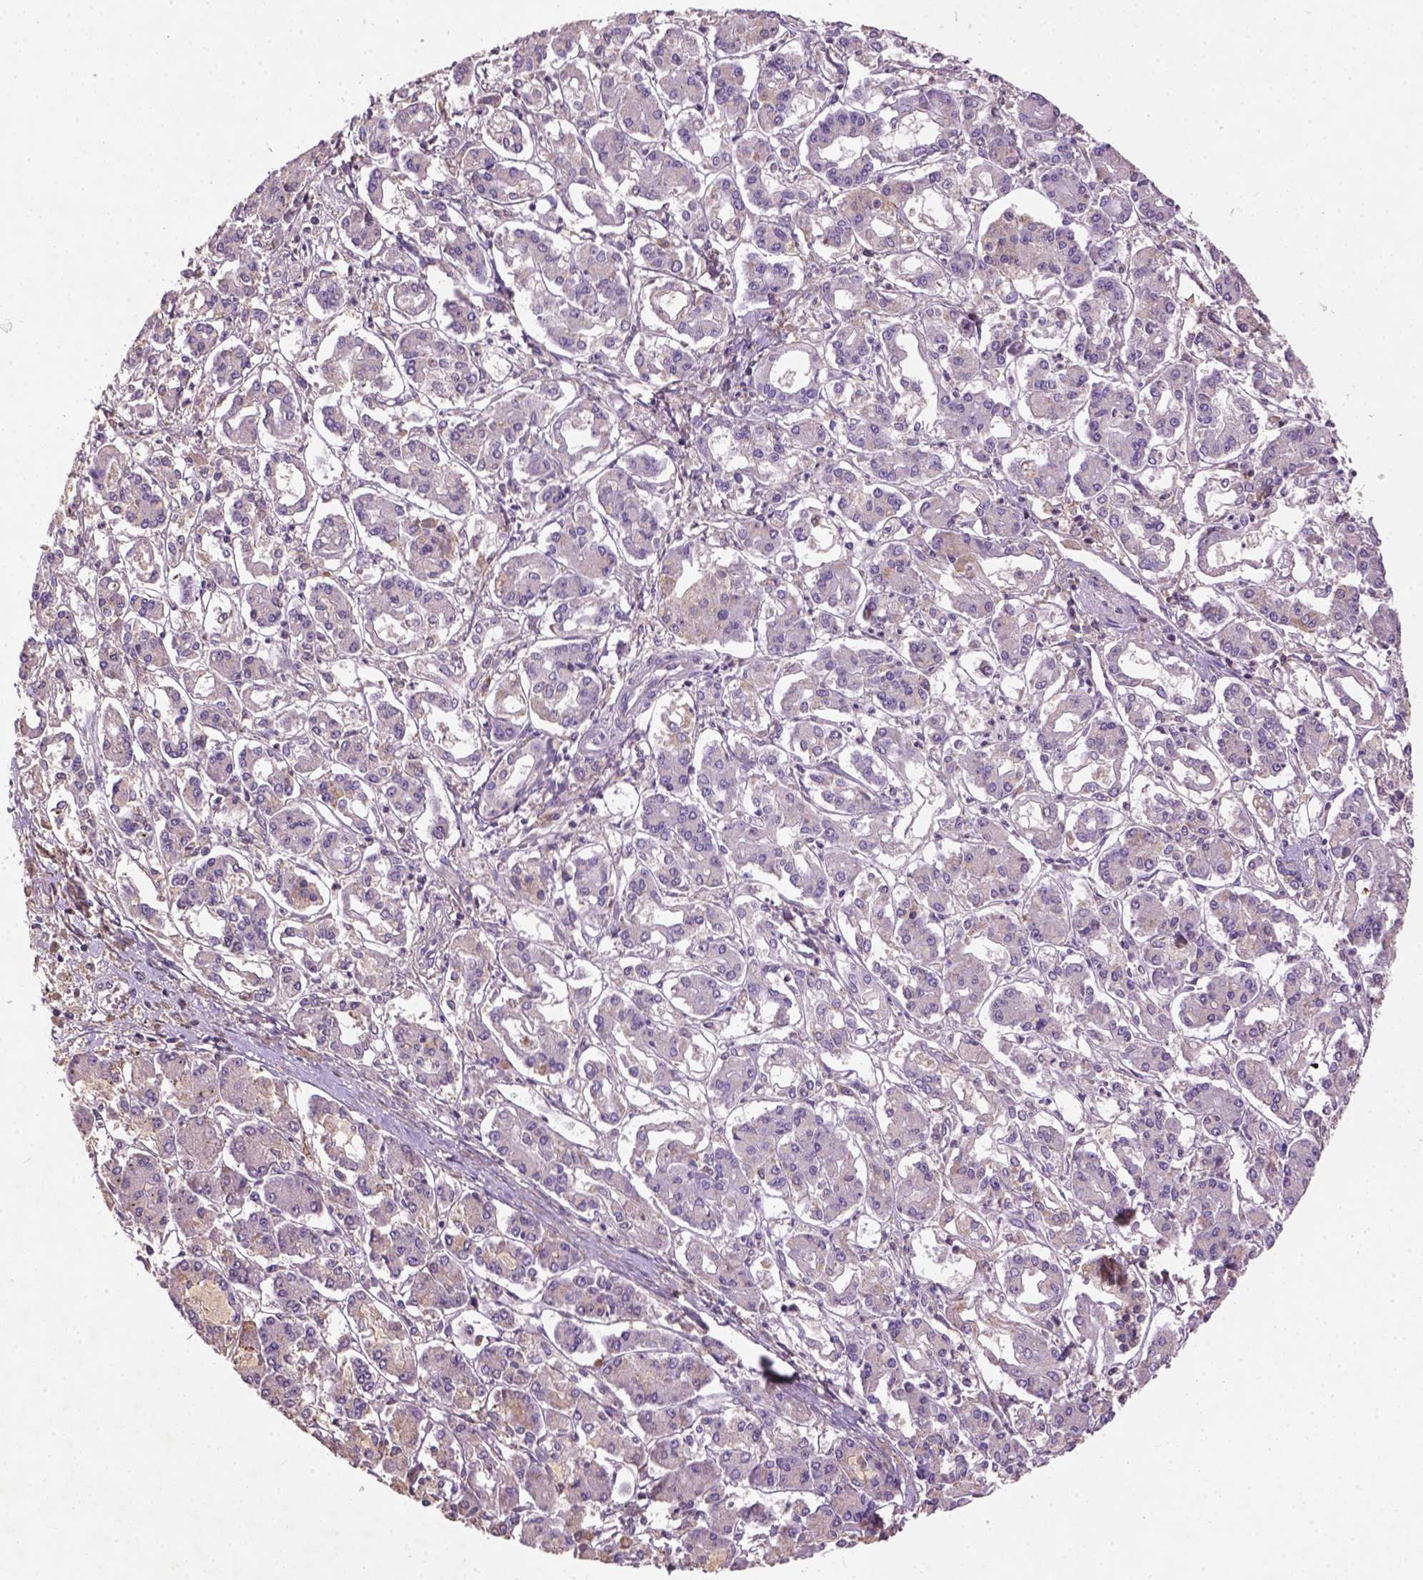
{"staining": {"intensity": "negative", "quantity": "none", "location": "none"}, "tissue": "pancreatic cancer", "cell_type": "Tumor cells", "image_type": "cancer", "snomed": [{"axis": "morphology", "description": "Adenocarcinoma, NOS"}, {"axis": "topography", "description": "Pancreas"}], "caption": "High magnification brightfield microscopy of pancreatic adenocarcinoma stained with DAB (brown) and counterstained with hematoxylin (blue): tumor cells show no significant positivity.", "gene": "LRRC3C", "patient": {"sex": "male", "age": 85}}